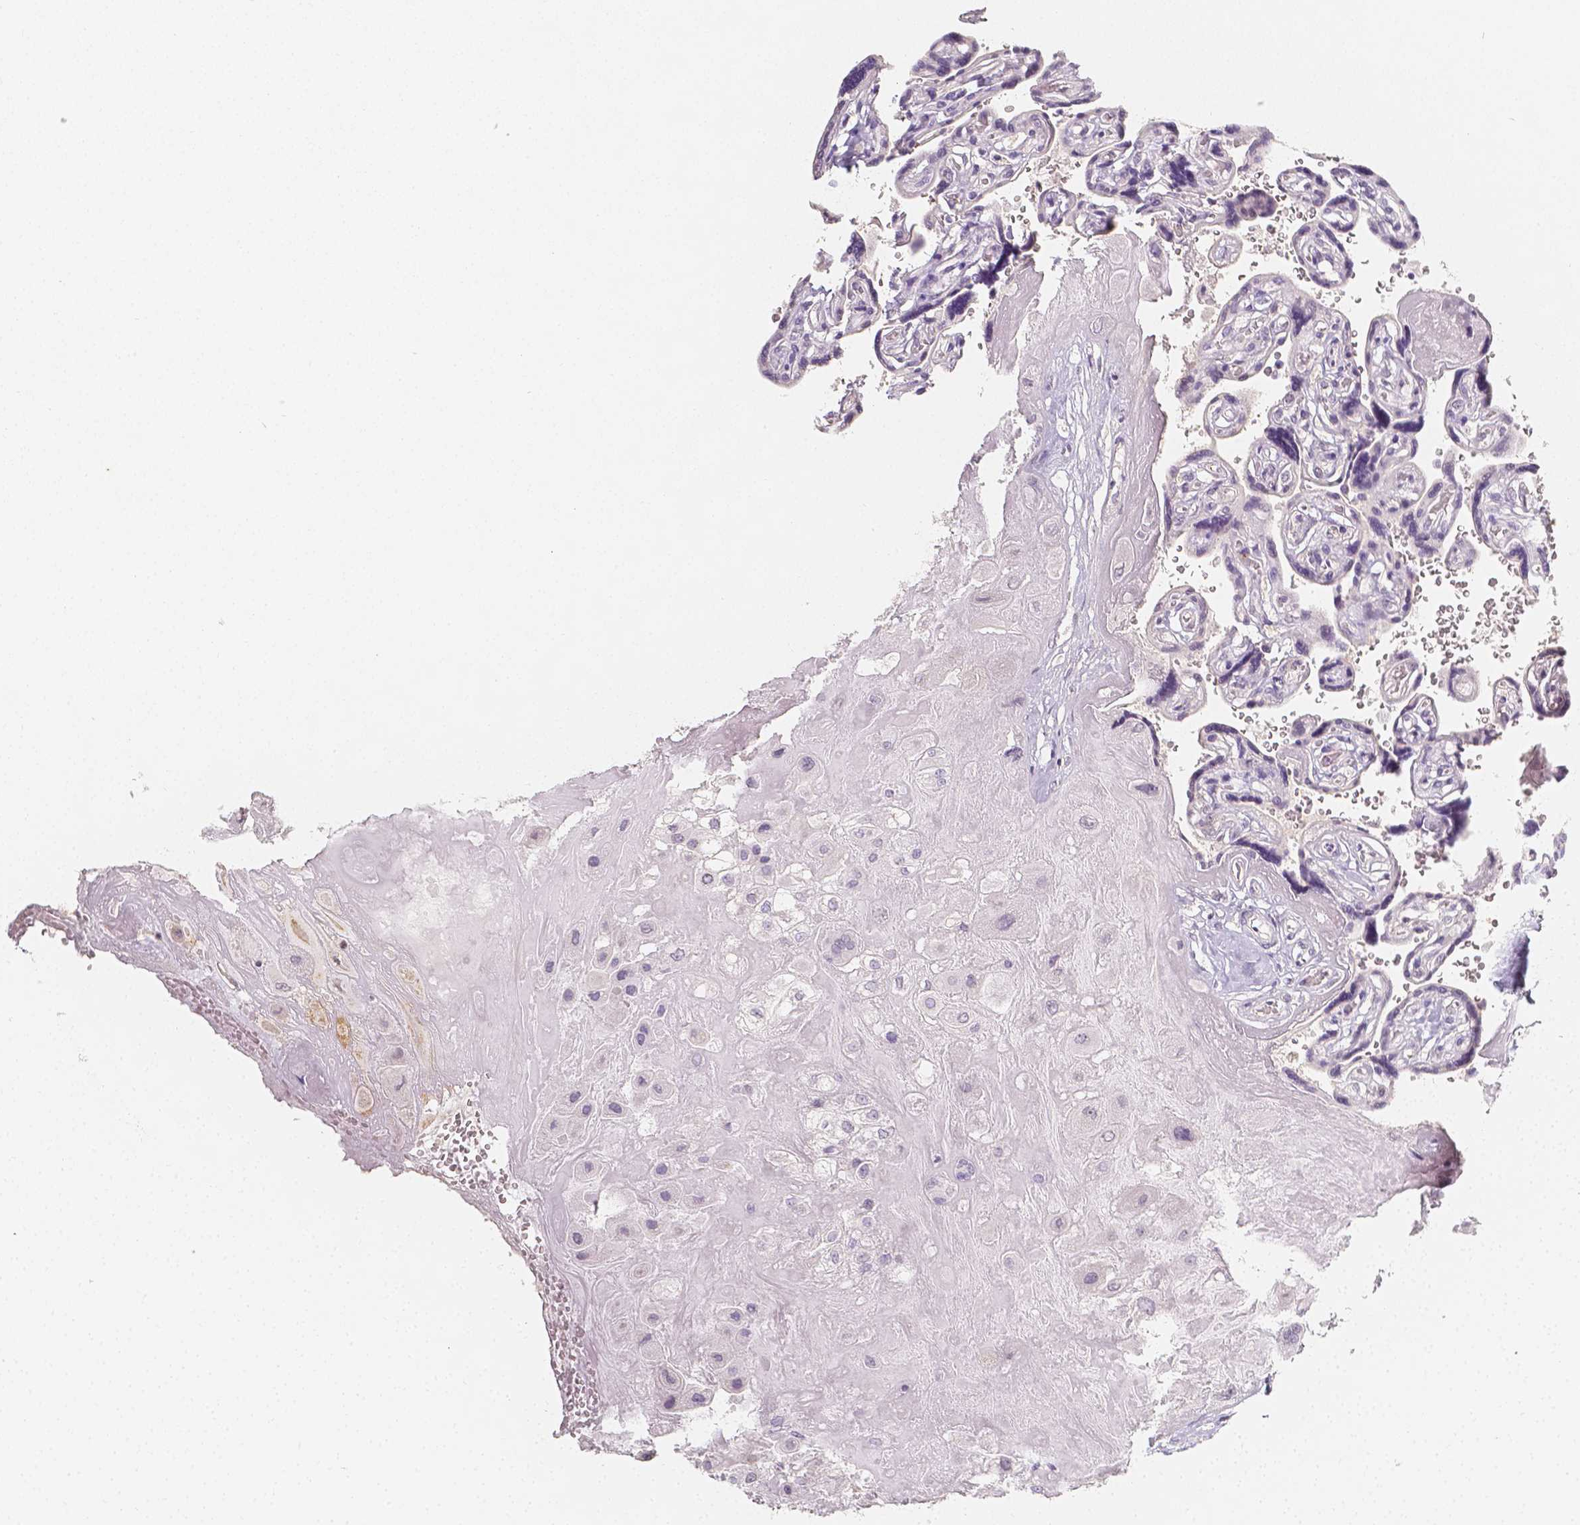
{"staining": {"intensity": "negative", "quantity": "none", "location": "none"}, "tissue": "placenta", "cell_type": "Decidual cells", "image_type": "normal", "snomed": [{"axis": "morphology", "description": "Normal tissue, NOS"}, {"axis": "topography", "description": "Placenta"}], "caption": "Decidual cells are negative for brown protein staining in normal placenta.", "gene": "THY1", "patient": {"sex": "female", "age": 32}}